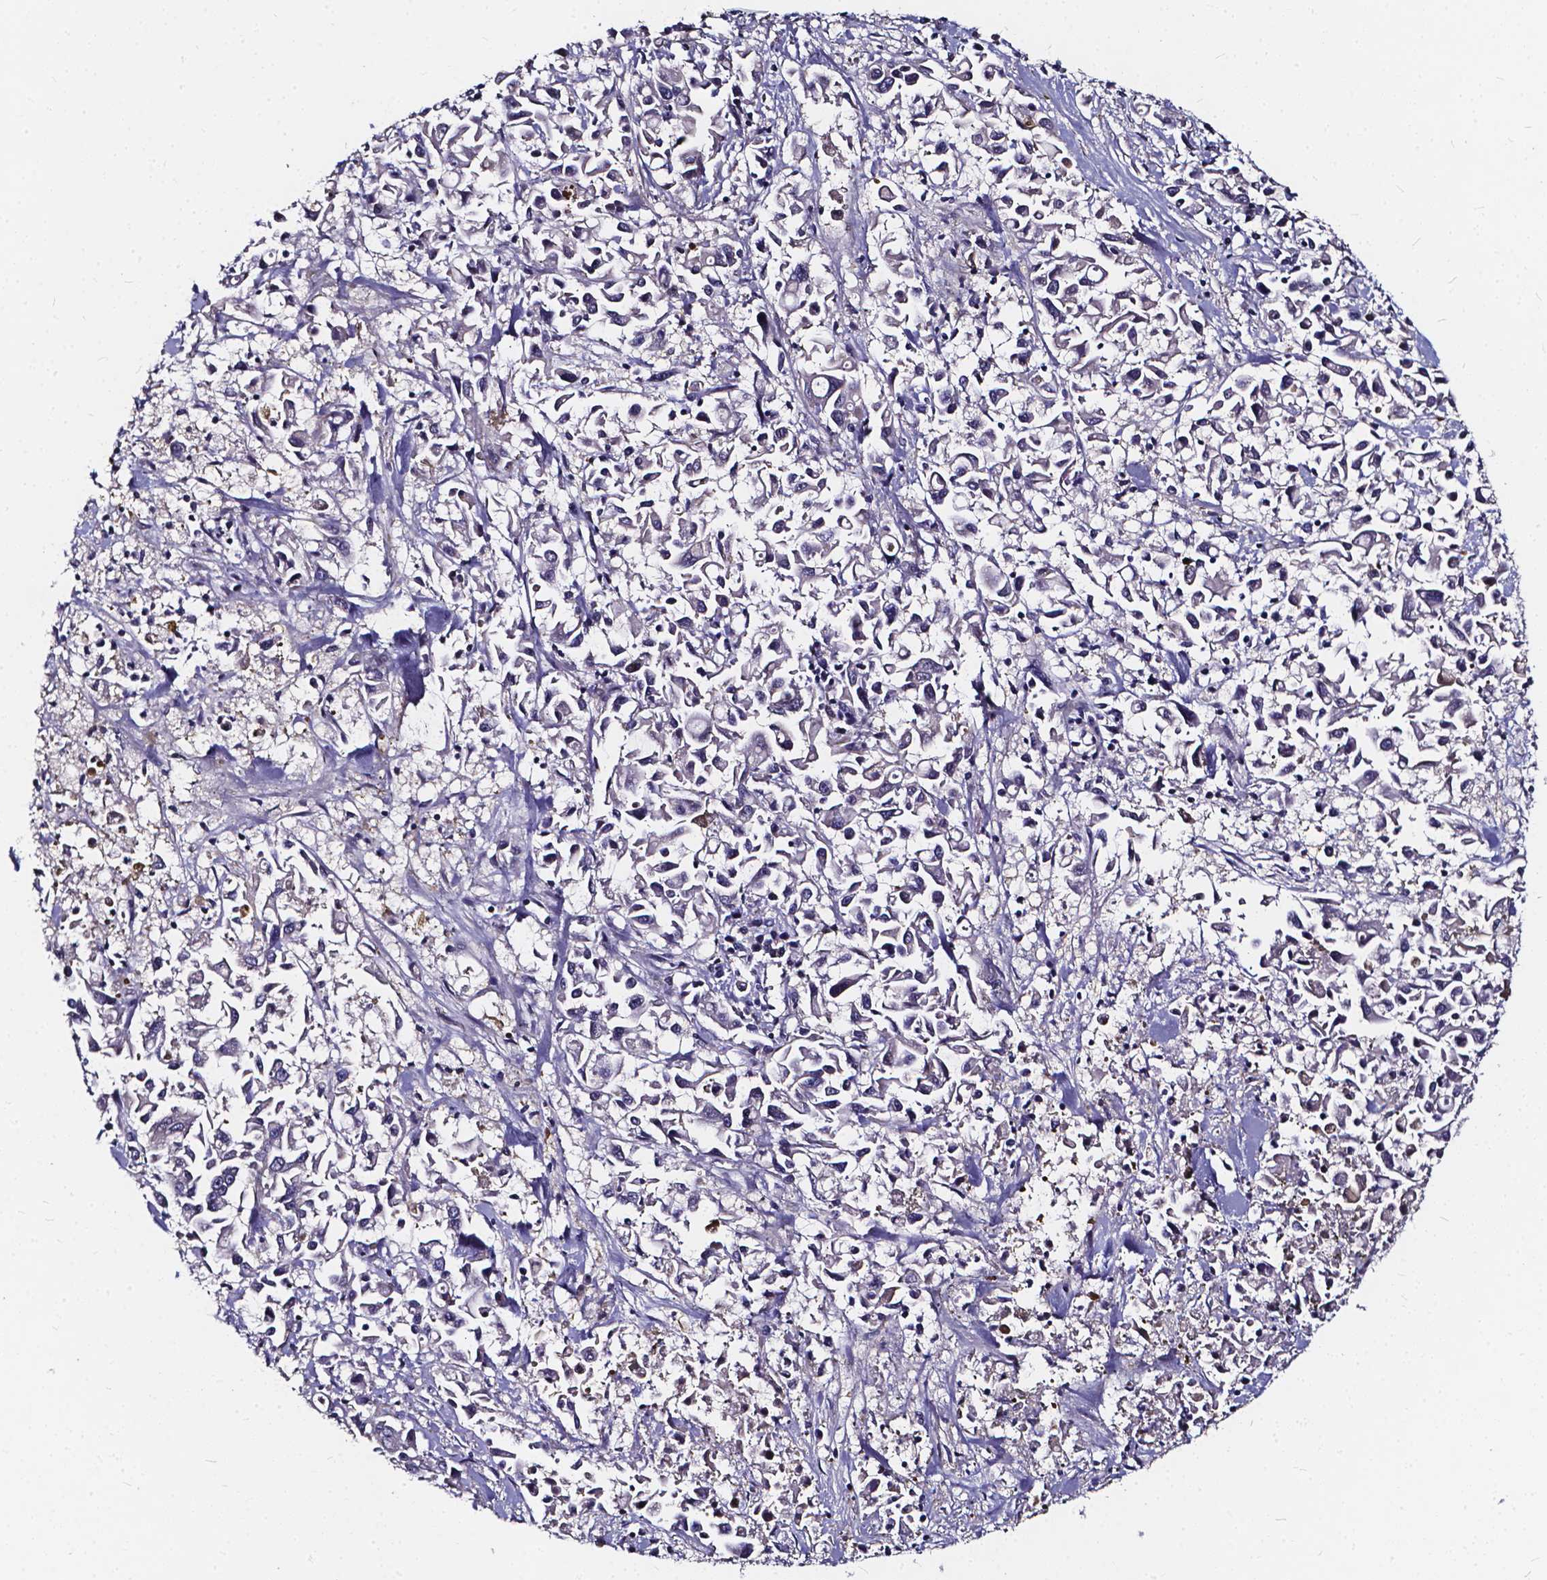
{"staining": {"intensity": "negative", "quantity": "none", "location": "none"}, "tissue": "pancreatic cancer", "cell_type": "Tumor cells", "image_type": "cancer", "snomed": [{"axis": "morphology", "description": "Adenocarcinoma, NOS"}, {"axis": "topography", "description": "Pancreas"}], "caption": "A high-resolution photomicrograph shows immunohistochemistry (IHC) staining of pancreatic cancer, which demonstrates no significant expression in tumor cells.", "gene": "SOWAHA", "patient": {"sex": "female", "age": 83}}